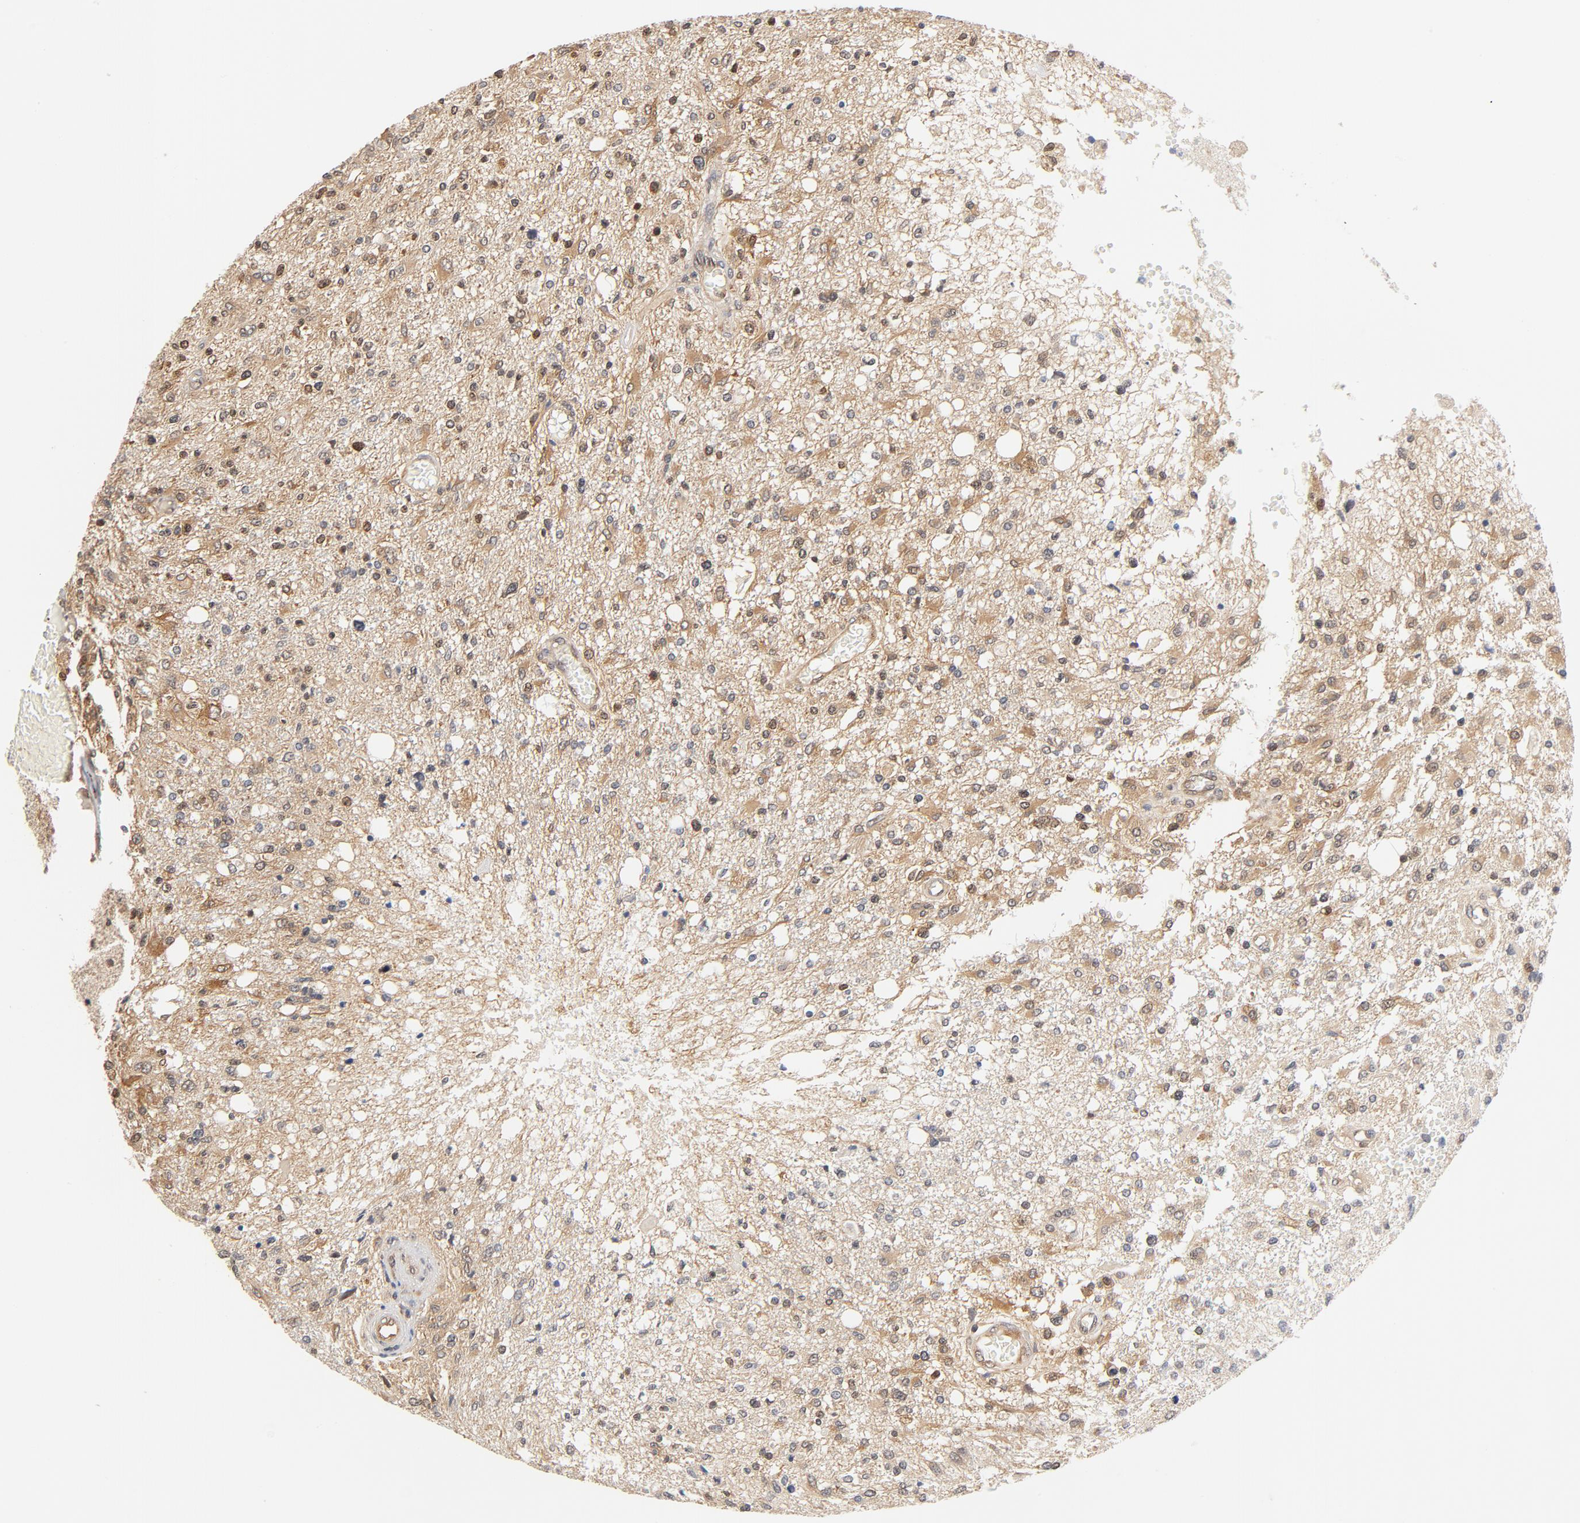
{"staining": {"intensity": "moderate", "quantity": ">75%", "location": "cytoplasmic/membranous,nuclear"}, "tissue": "glioma", "cell_type": "Tumor cells", "image_type": "cancer", "snomed": [{"axis": "morphology", "description": "Glioma, malignant, High grade"}, {"axis": "topography", "description": "Cerebral cortex"}], "caption": "Moderate cytoplasmic/membranous and nuclear staining is identified in about >75% of tumor cells in malignant high-grade glioma.", "gene": "EIF4E", "patient": {"sex": "male", "age": 76}}